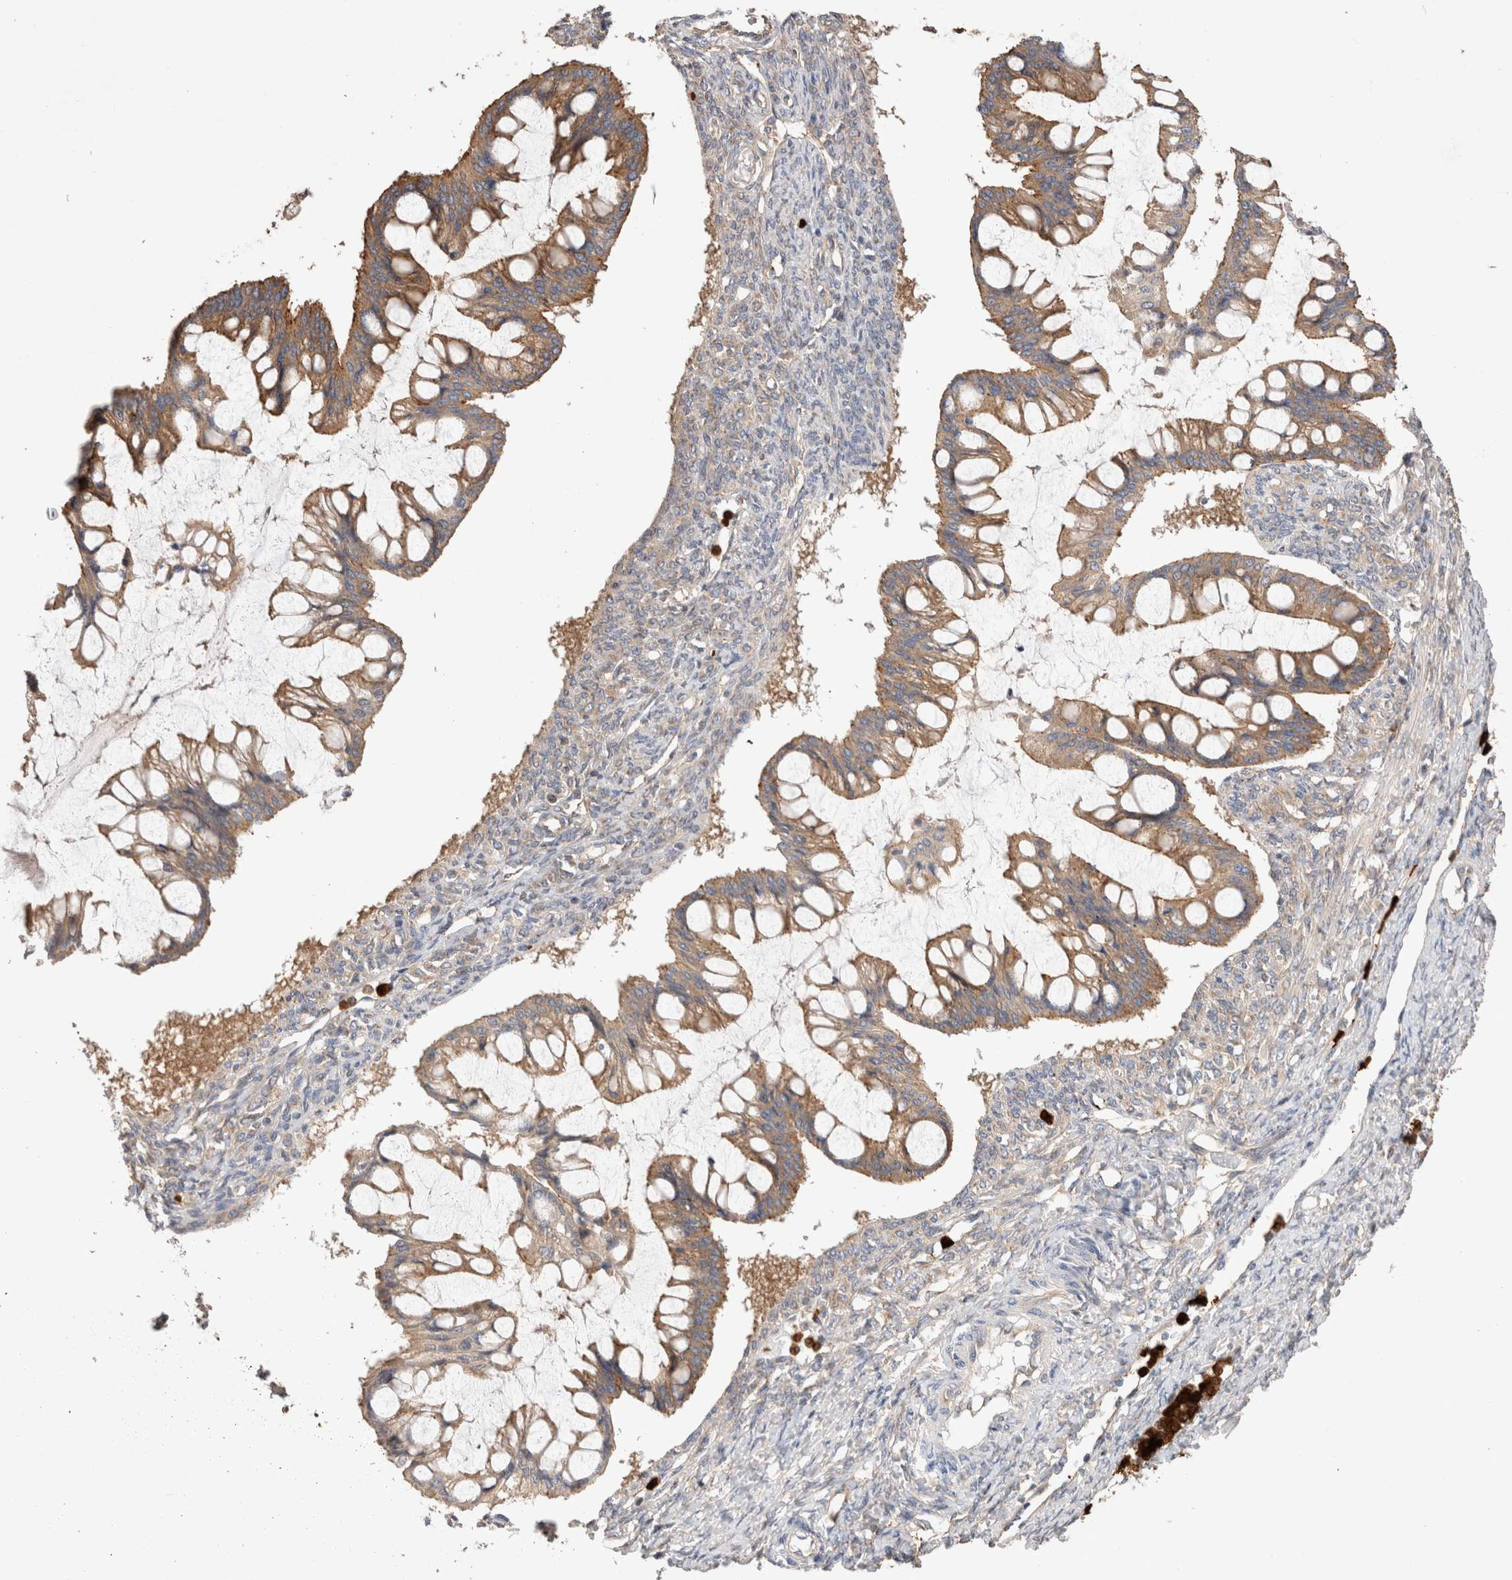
{"staining": {"intensity": "moderate", "quantity": ">75%", "location": "cytoplasmic/membranous"}, "tissue": "ovarian cancer", "cell_type": "Tumor cells", "image_type": "cancer", "snomed": [{"axis": "morphology", "description": "Cystadenocarcinoma, mucinous, NOS"}, {"axis": "topography", "description": "Ovary"}], "caption": "Tumor cells reveal medium levels of moderate cytoplasmic/membranous staining in approximately >75% of cells in ovarian cancer.", "gene": "NXT2", "patient": {"sex": "female", "age": 73}}